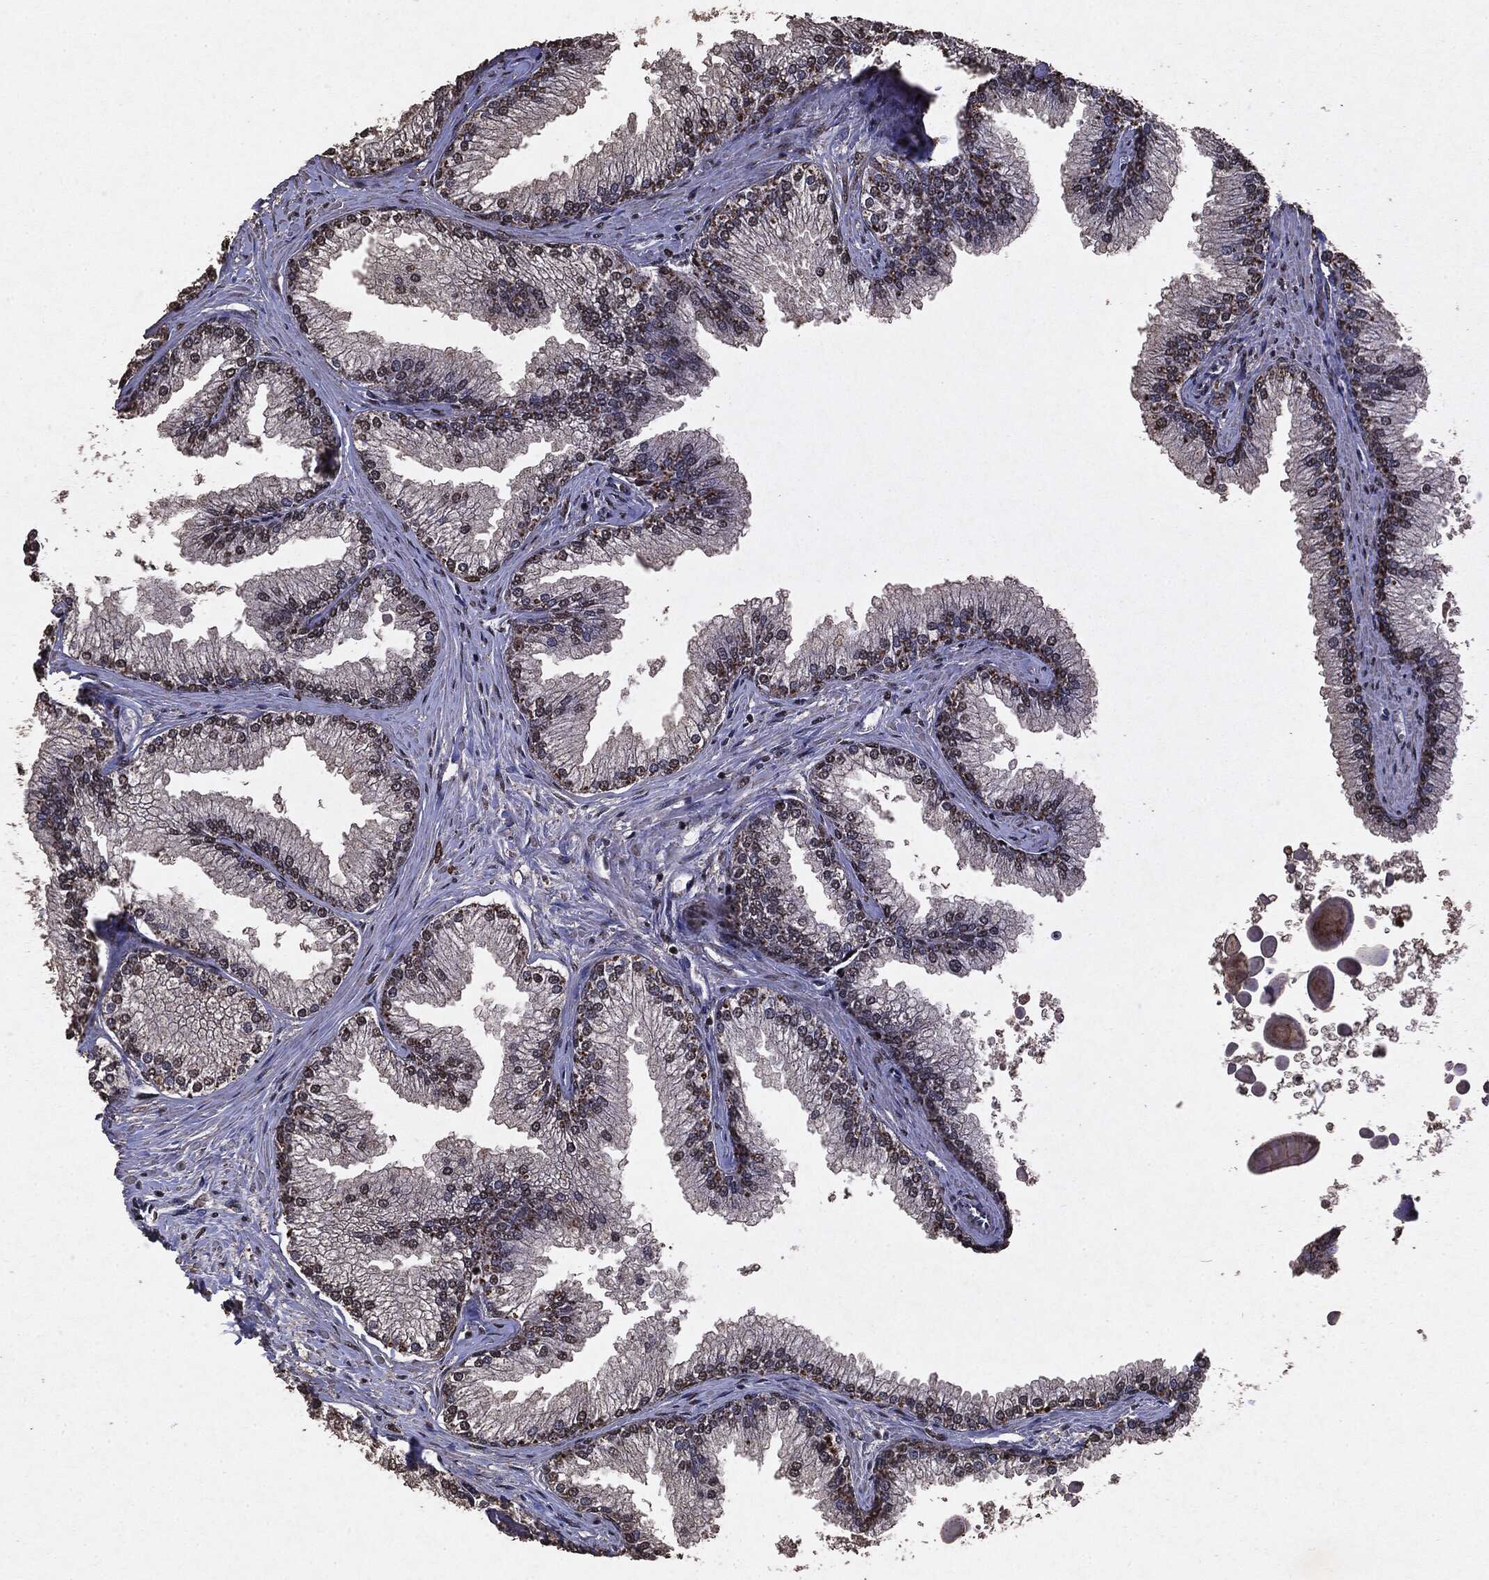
{"staining": {"intensity": "weak", "quantity": "25%-75%", "location": "nuclear"}, "tissue": "prostate", "cell_type": "Glandular cells", "image_type": "normal", "snomed": [{"axis": "morphology", "description": "Normal tissue, NOS"}, {"axis": "topography", "description": "Prostate"}], "caption": "A histopathology image of human prostate stained for a protein reveals weak nuclear brown staining in glandular cells.", "gene": "RAD18", "patient": {"sex": "male", "age": 72}}